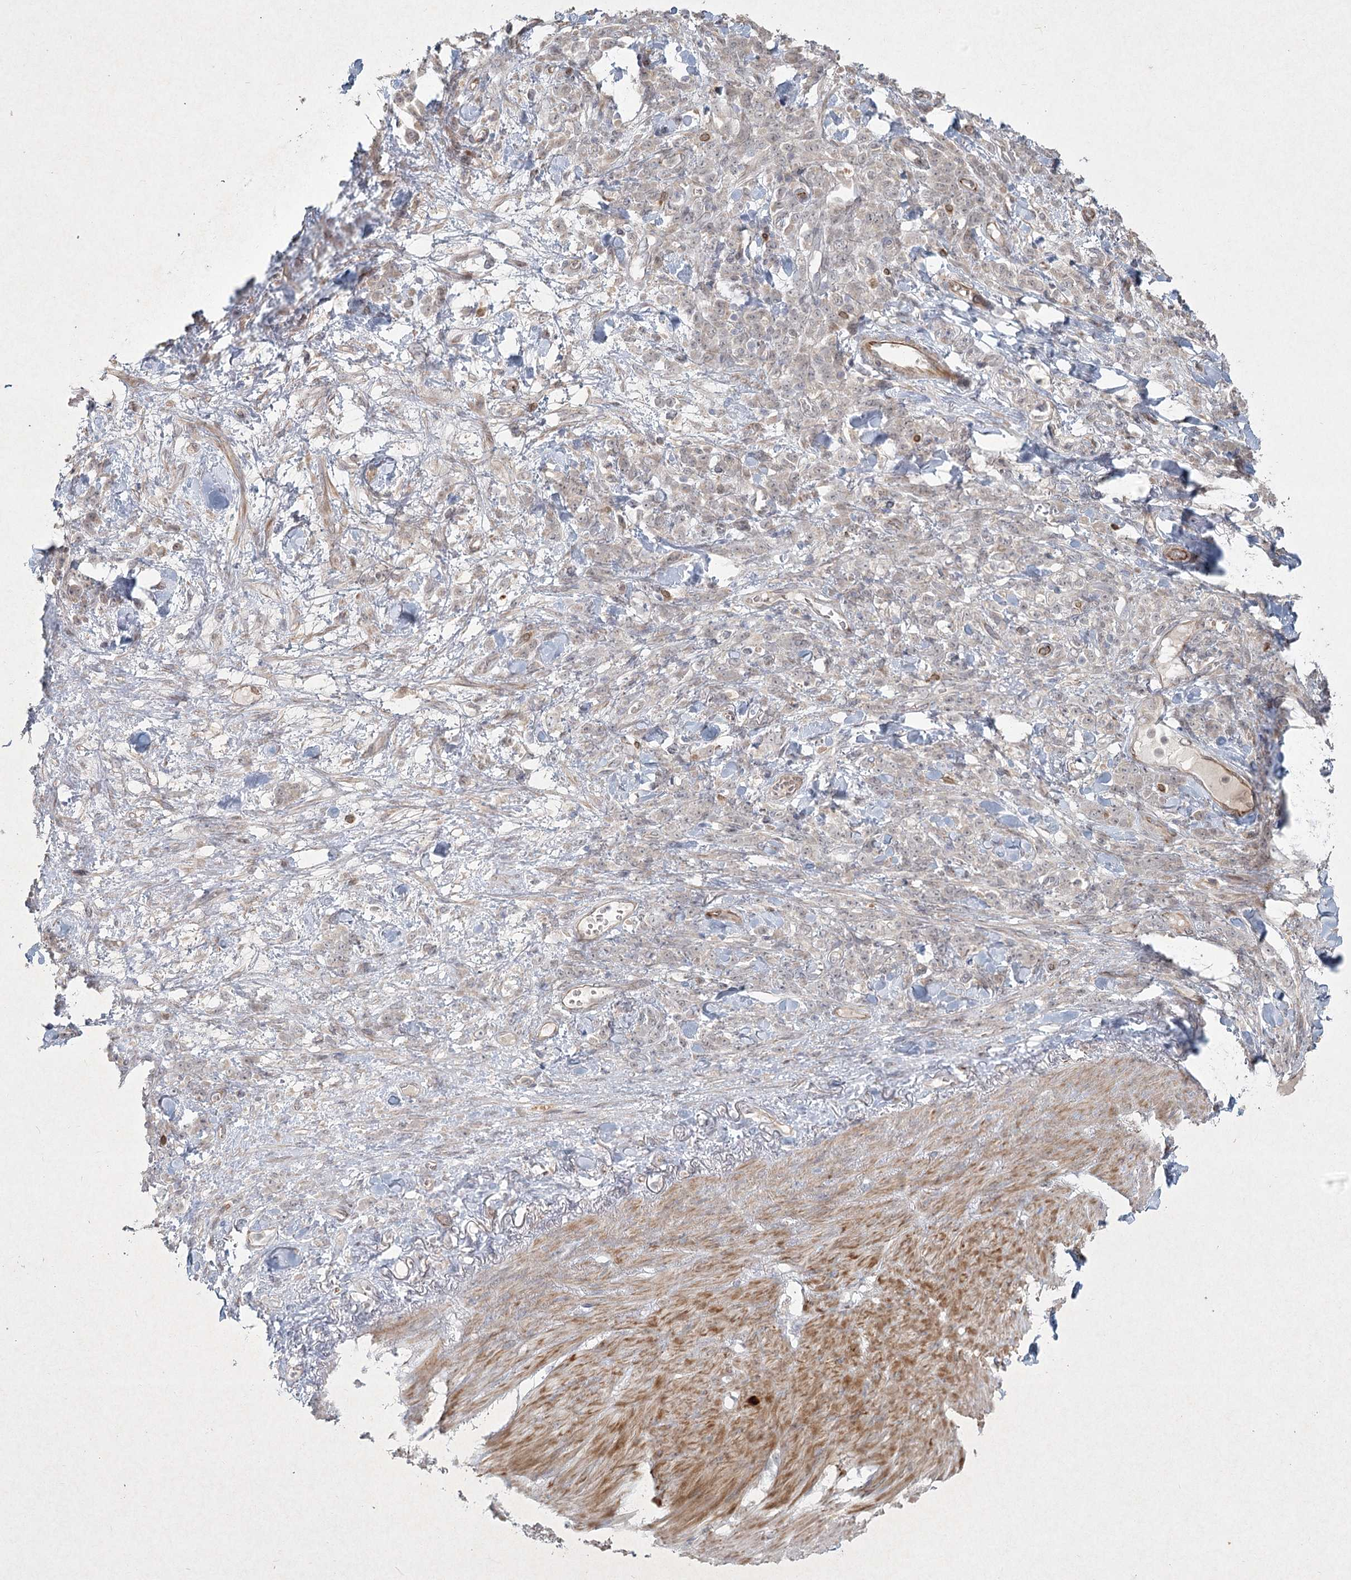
{"staining": {"intensity": "negative", "quantity": "none", "location": "none"}, "tissue": "stomach cancer", "cell_type": "Tumor cells", "image_type": "cancer", "snomed": [{"axis": "morphology", "description": "Normal tissue, NOS"}, {"axis": "morphology", "description": "Adenocarcinoma, NOS"}, {"axis": "topography", "description": "Stomach"}], "caption": "This is an immunohistochemistry histopathology image of adenocarcinoma (stomach). There is no positivity in tumor cells.", "gene": "LRP2BP", "patient": {"sex": "male", "age": 82}}